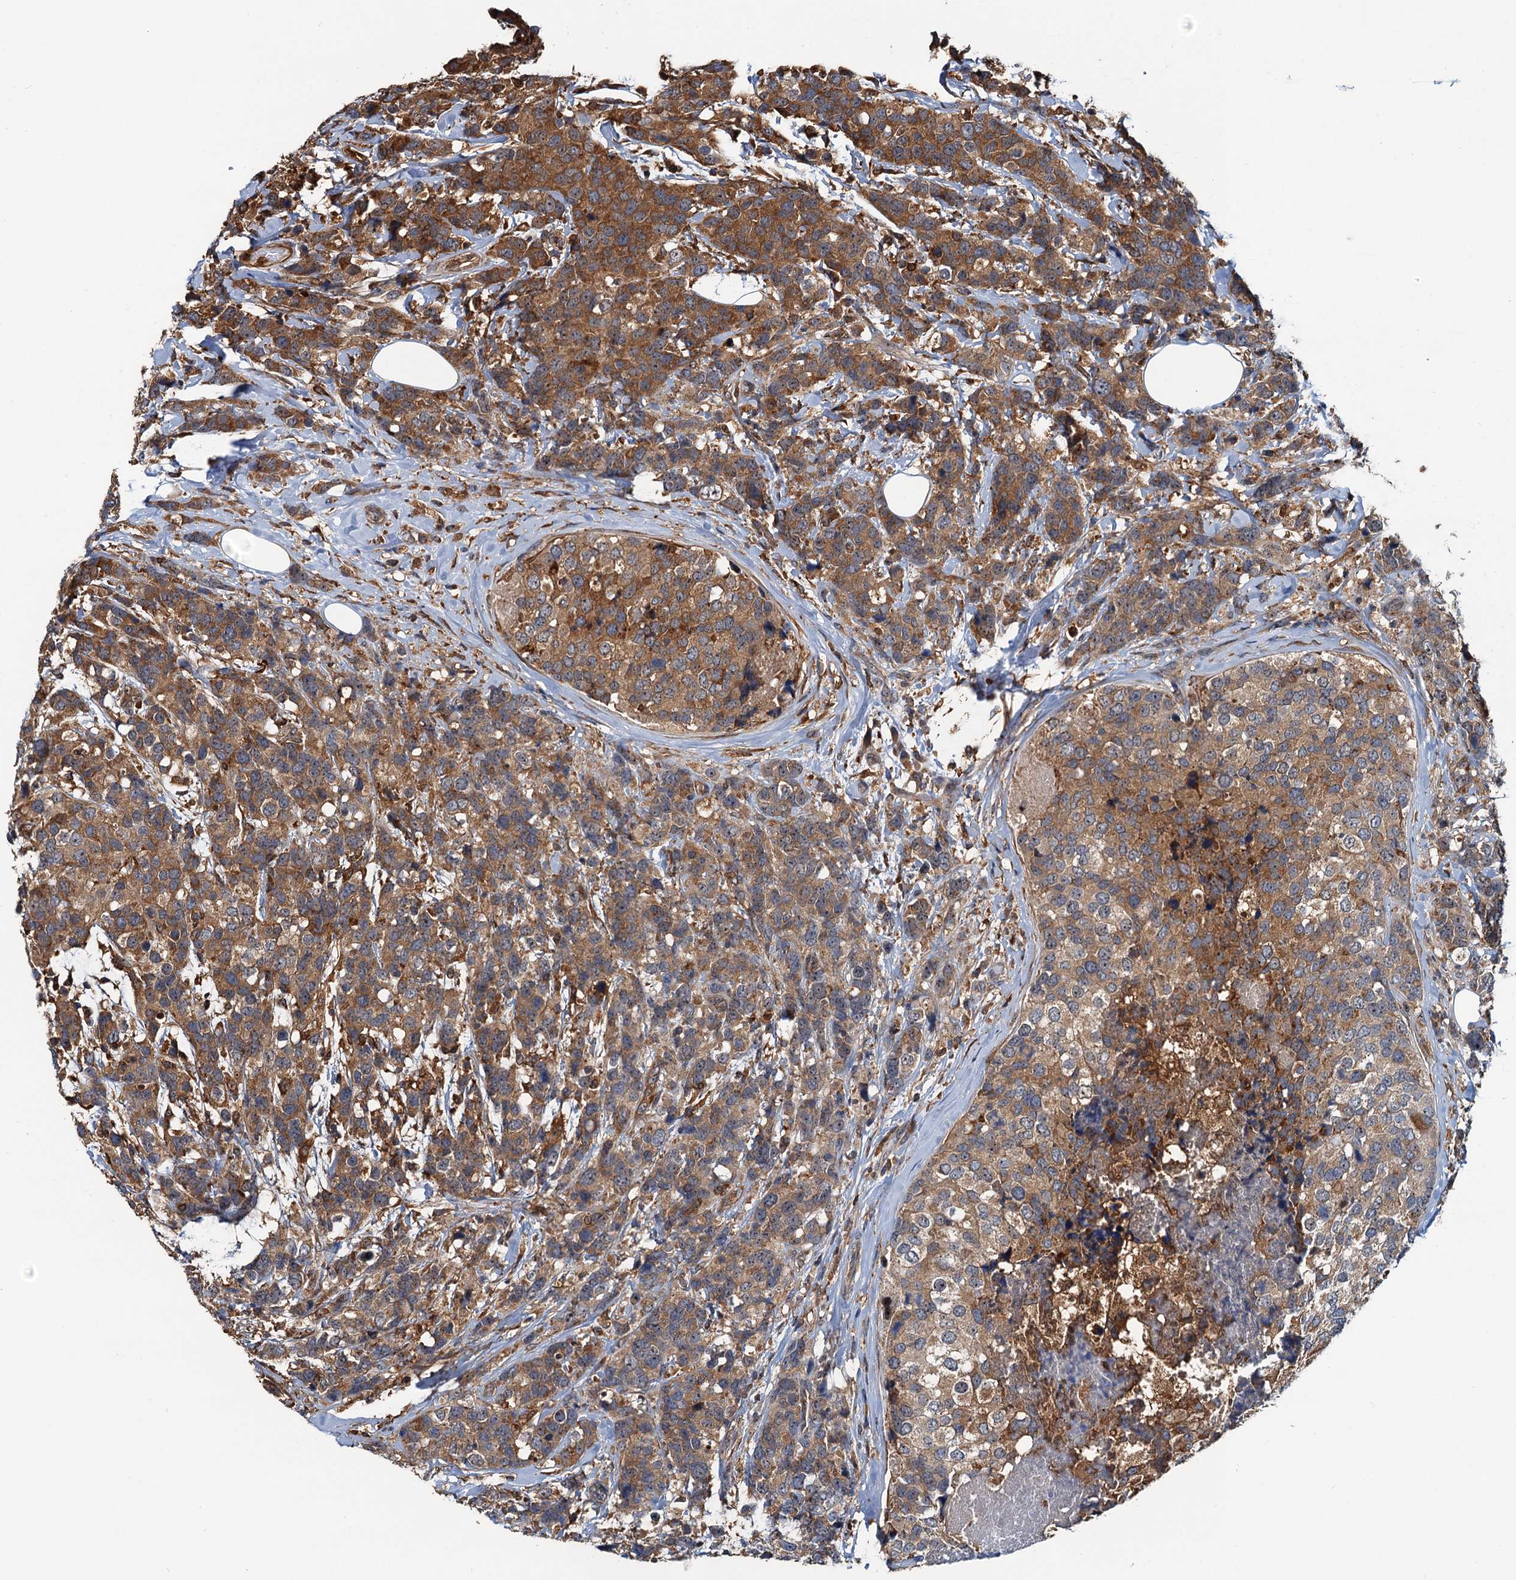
{"staining": {"intensity": "moderate", "quantity": ">75%", "location": "cytoplasmic/membranous"}, "tissue": "breast cancer", "cell_type": "Tumor cells", "image_type": "cancer", "snomed": [{"axis": "morphology", "description": "Lobular carcinoma"}, {"axis": "topography", "description": "Breast"}], "caption": "Moderate cytoplasmic/membranous staining for a protein is identified in approximately >75% of tumor cells of breast cancer using IHC.", "gene": "USP6NL", "patient": {"sex": "female", "age": 59}}